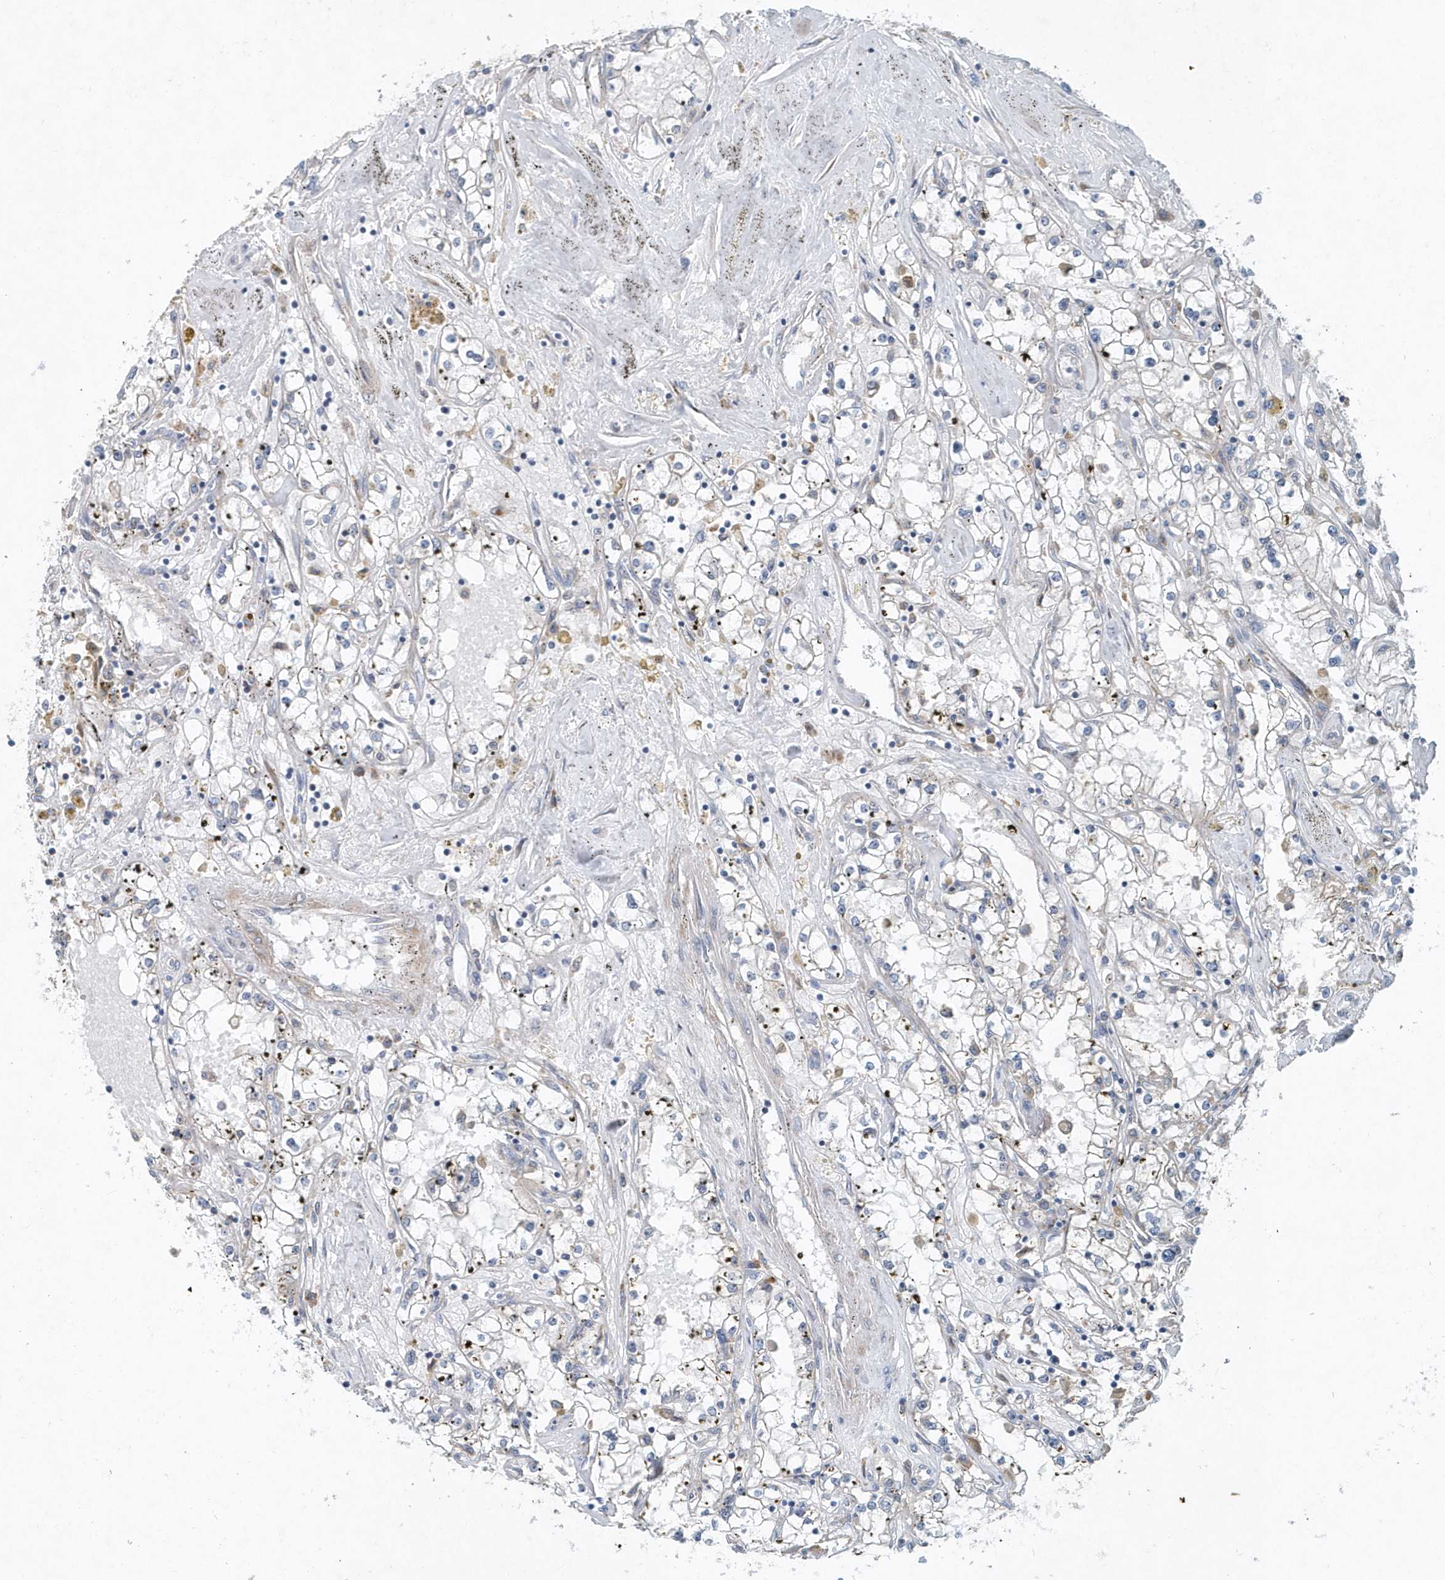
{"staining": {"intensity": "negative", "quantity": "none", "location": "none"}, "tissue": "renal cancer", "cell_type": "Tumor cells", "image_type": "cancer", "snomed": [{"axis": "morphology", "description": "Adenocarcinoma, NOS"}, {"axis": "topography", "description": "Kidney"}], "caption": "IHC micrograph of human renal adenocarcinoma stained for a protein (brown), which exhibits no positivity in tumor cells.", "gene": "PFN2", "patient": {"sex": "male", "age": 56}}